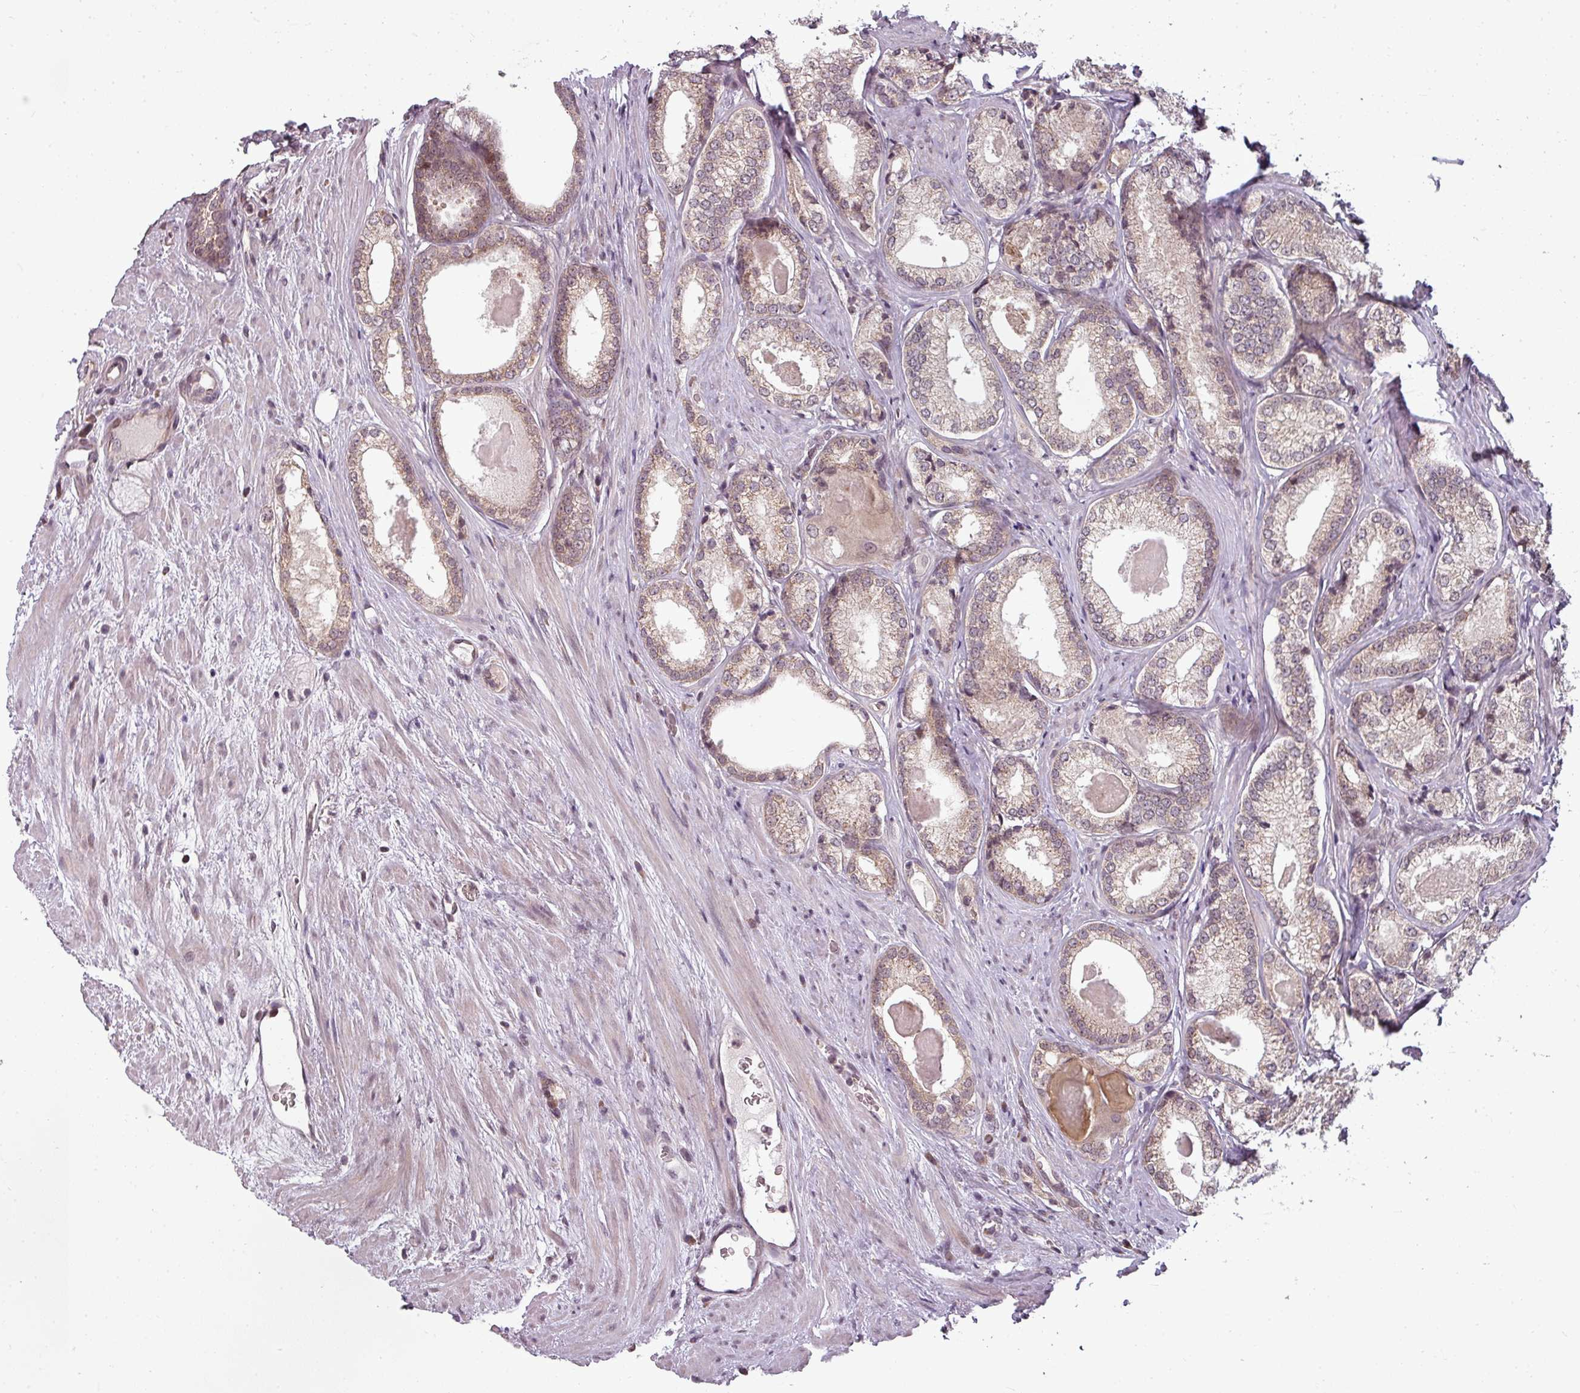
{"staining": {"intensity": "weak", "quantity": ">75%", "location": "cytoplasmic/membranous"}, "tissue": "prostate cancer", "cell_type": "Tumor cells", "image_type": "cancer", "snomed": [{"axis": "morphology", "description": "Adenocarcinoma, Low grade"}, {"axis": "topography", "description": "Prostate"}], "caption": "DAB (3,3'-diaminobenzidine) immunohistochemical staining of prostate adenocarcinoma (low-grade) reveals weak cytoplasmic/membranous protein staining in about >75% of tumor cells.", "gene": "CLIC1", "patient": {"sex": "male", "age": 68}}